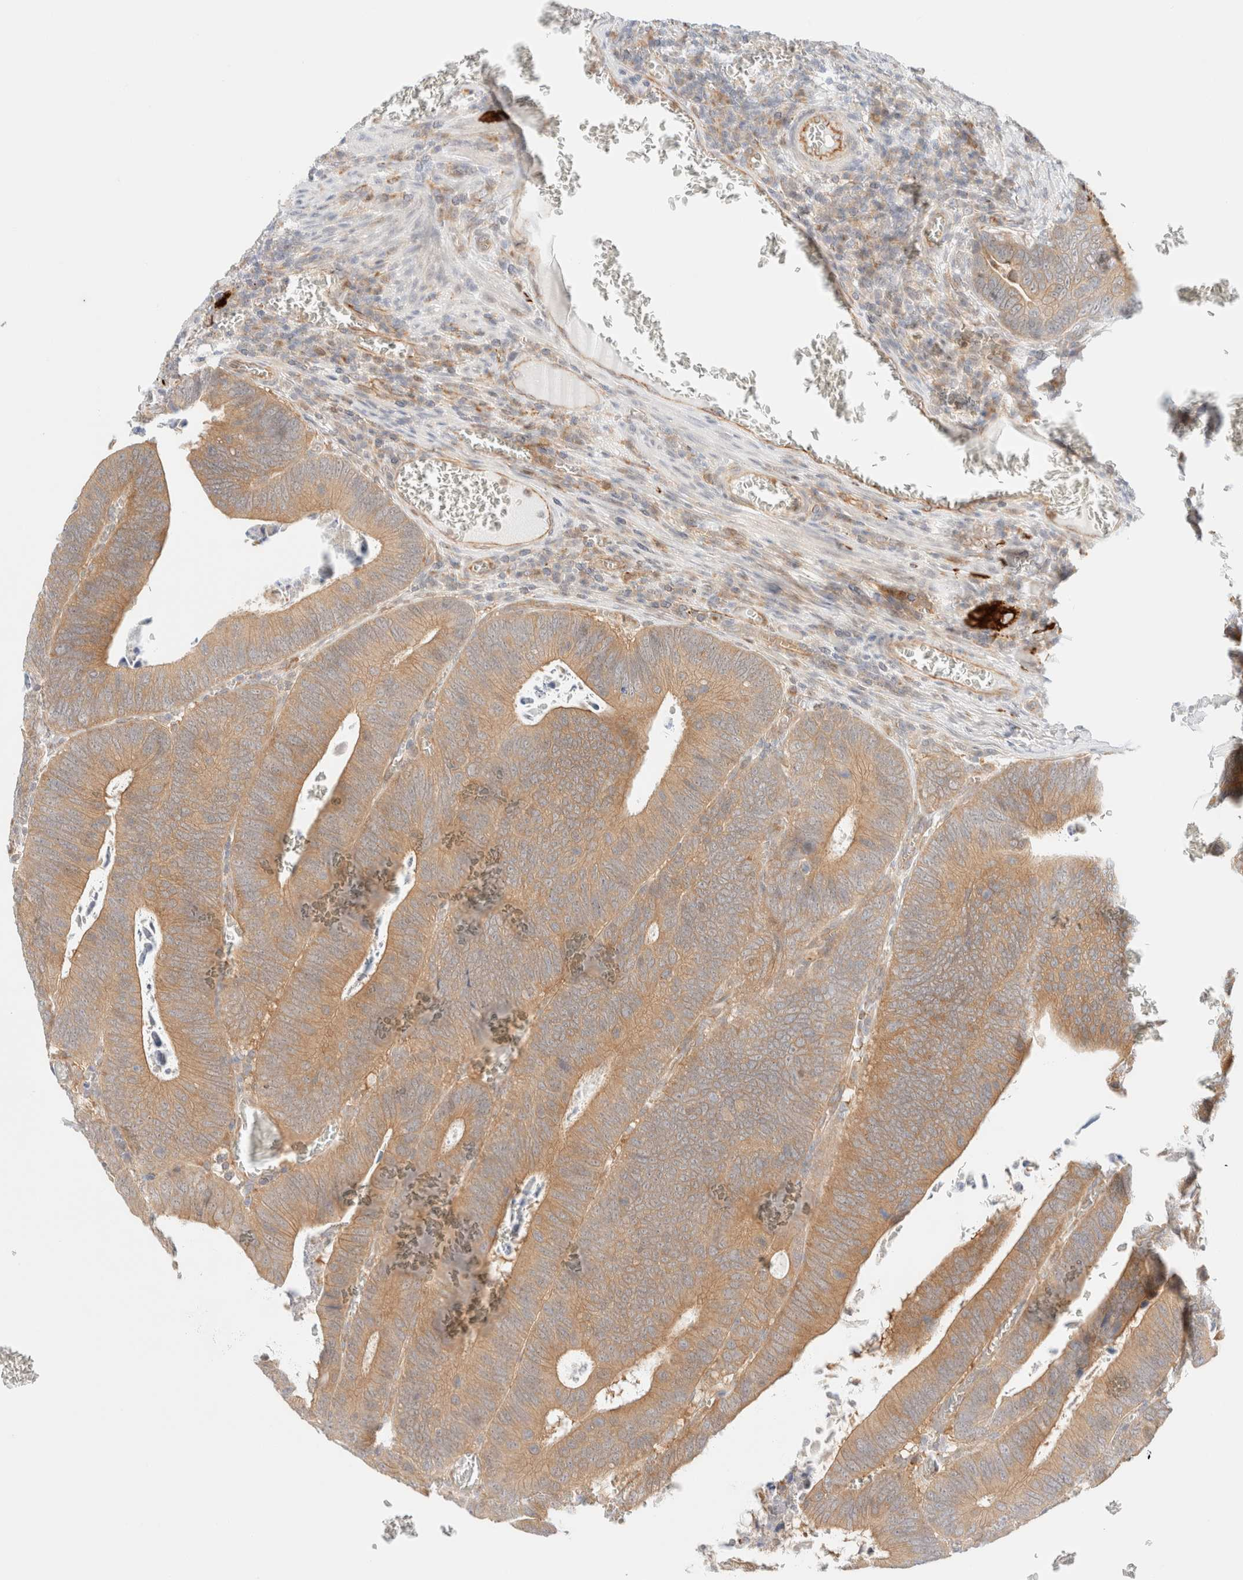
{"staining": {"intensity": "moderate", "quantity": ">75%", "location": "cytoplasmic/membranous"}, "tissue": "colorectal cancer", "cell_type": "Tumor cells", "image_type": "cancer", "snomed": [{"axis": "morphology", "description": "Inflammation, NOS"}, {"axis": "morphology", "description": "Adenocarcinoma, NOS"}, {"axis": "topography", "description": "Colon"}], "caption": "Immunohistochemical staining of human colorectal adenocarcinoma displays medium levels of moderate cytoplasmic/membranous protein expression in about >75% of tumor cells.", "gene": "UNC13B", "patient": {"sex": "male", "age": 72}}